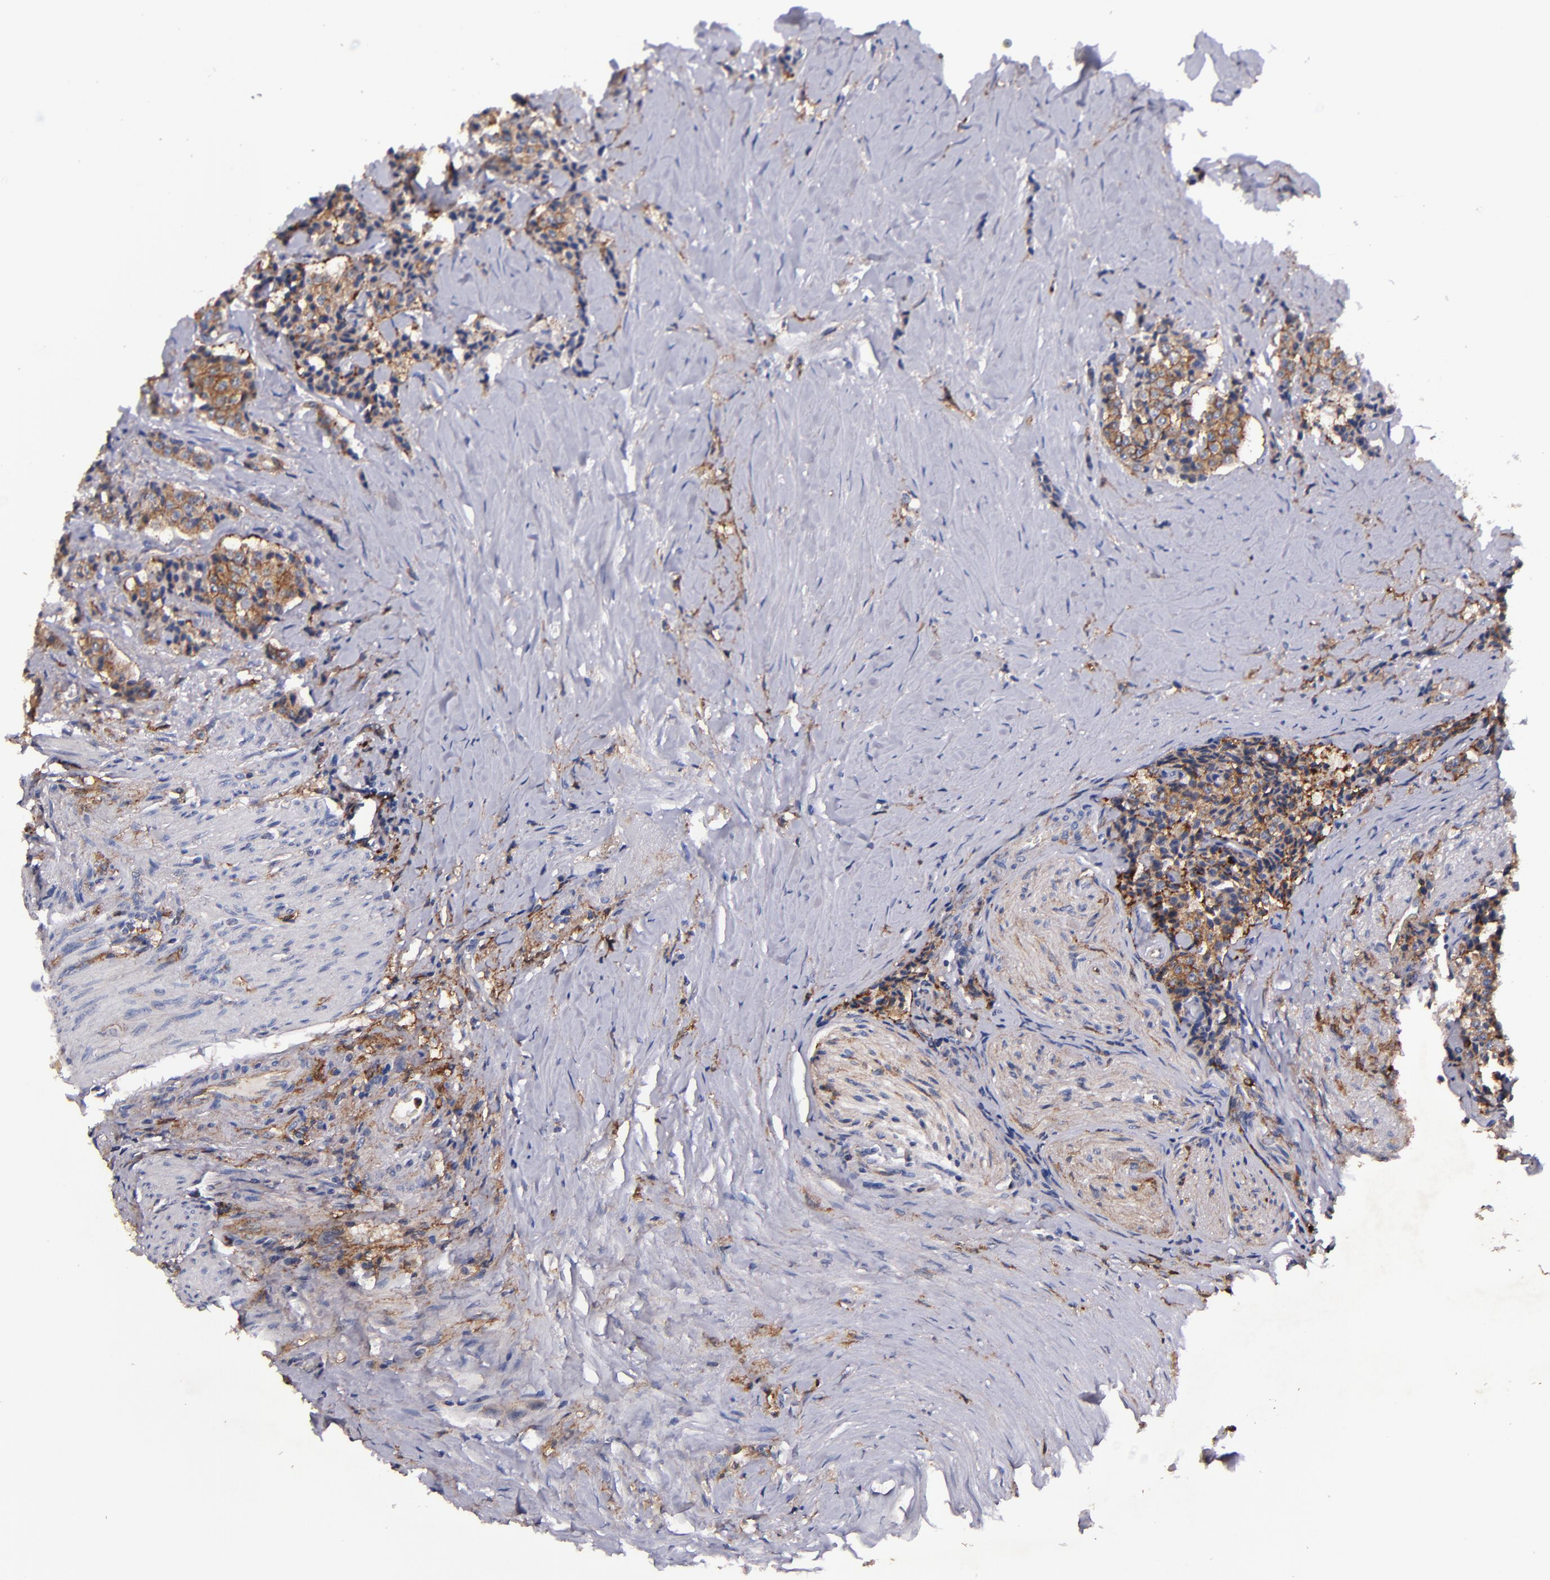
{"staining": {"intensity": "strong", "quantity": ">75%", "location": "cytoplasmic/membranous"}, "tissue": "carcinoid", "cell_type": "Tumor cells", "image_type": "cancer", "snomed": [{"axis": "morphology", "description": "Carcinoid, malignant, NOS"}, {"axis": "topography", "description": "Colon"}], "caption": "Approximately >75% of tumor cells in carcinoid demonstrate strong cytoplasmic/membranous protein positivity as visualized by brown immunohistochemical staining.", "gene": "SIRPA", "patient": {"sex": "female", "age": 61}}